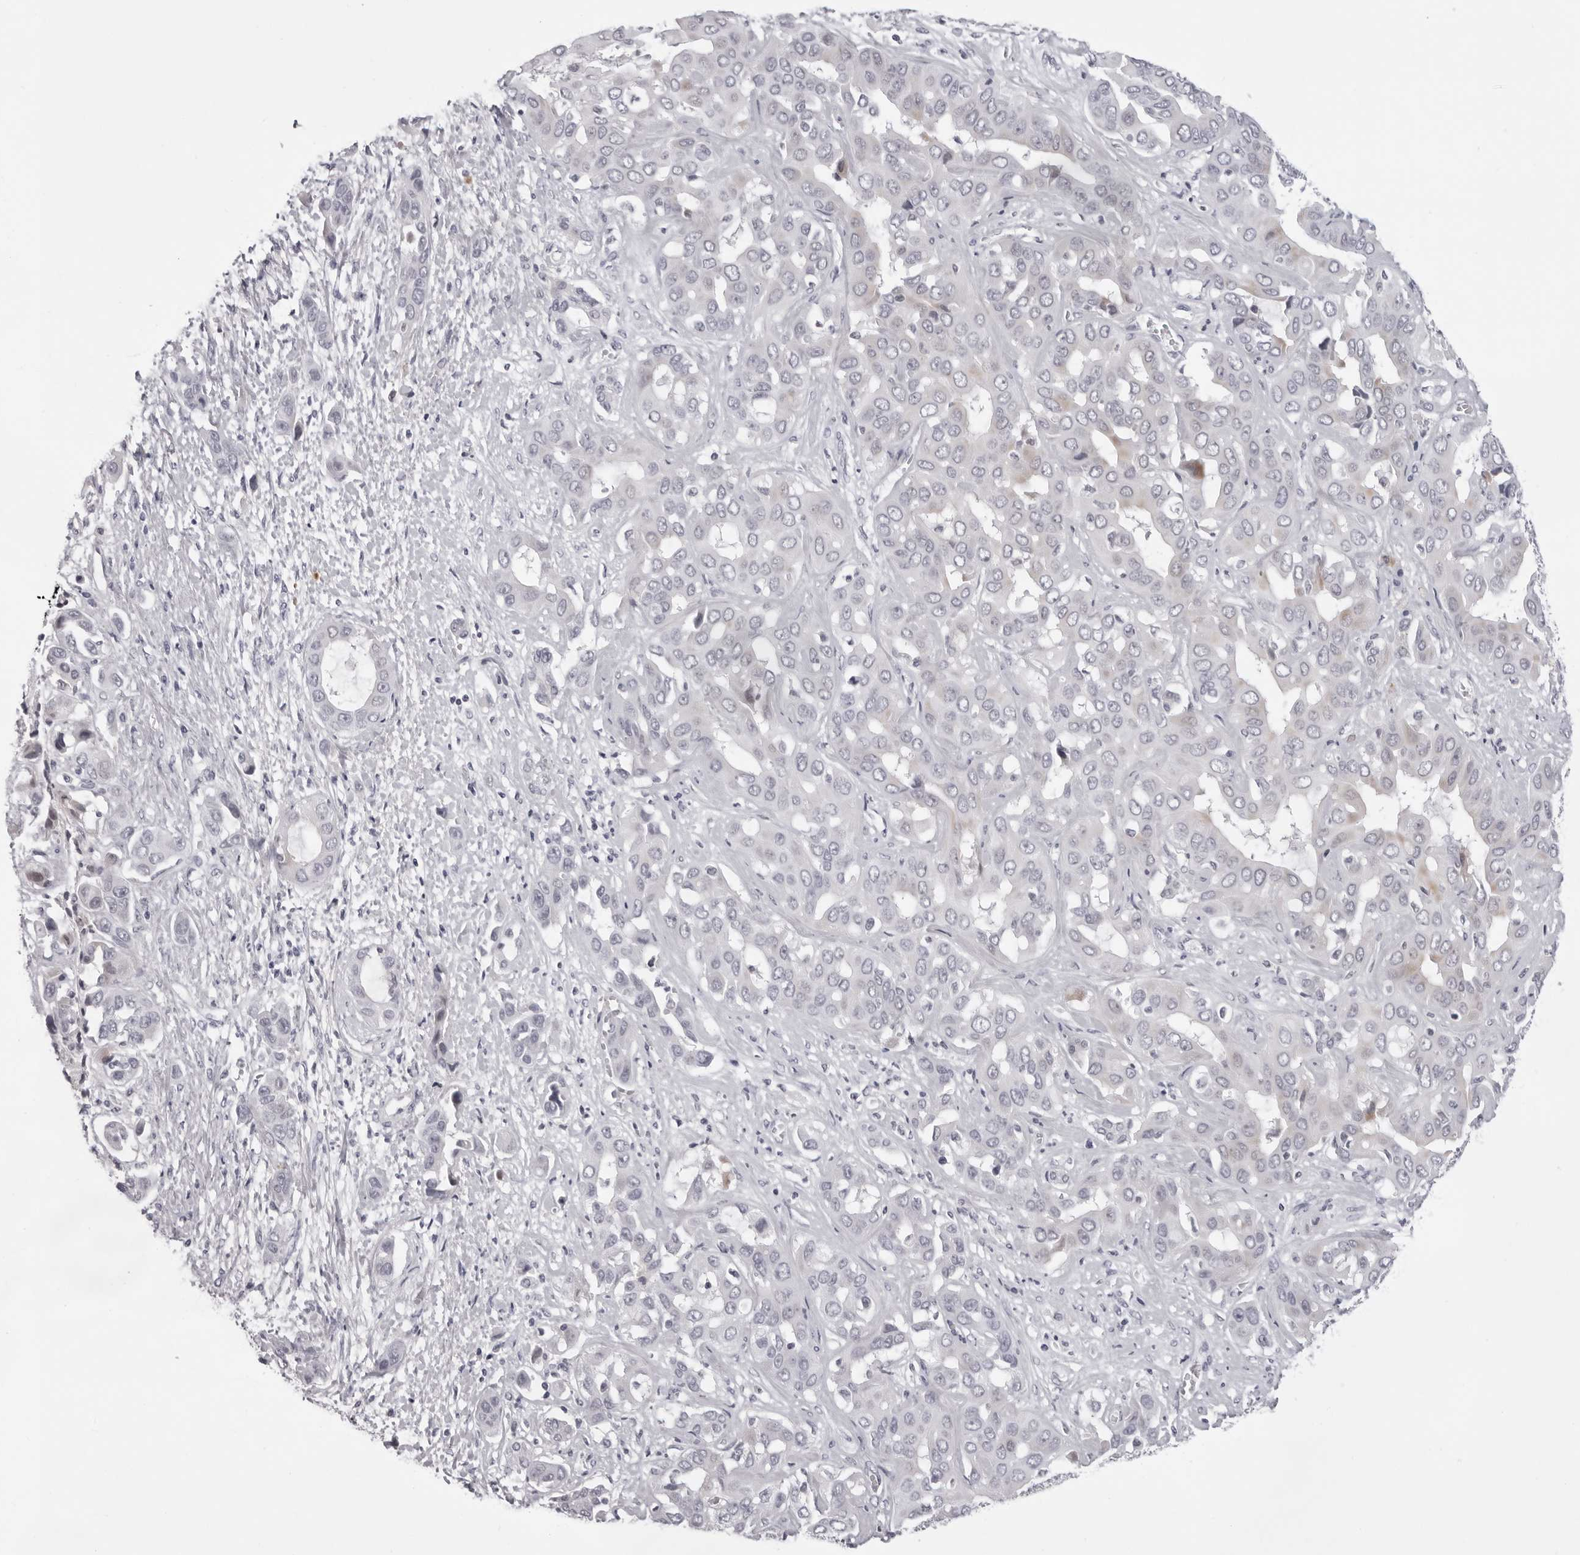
{"staining": {"intensity": "negative", "quantity": "none", "location": "none"}, "tissue": "liver cancer", "cell_type": "Tumor cells", "image_type": "cancer", "snomed": [{"axis": "morphology", "description": "Cholangiocarcinoma"}, {"axis": "topography", "description": "Liver"}], "caption": "Tumor cells show no significant protein positivity in cholangiocarcinoma (liver).", "gene": "EXOSC10", "patient": {"sex": "female", "age": 52}}